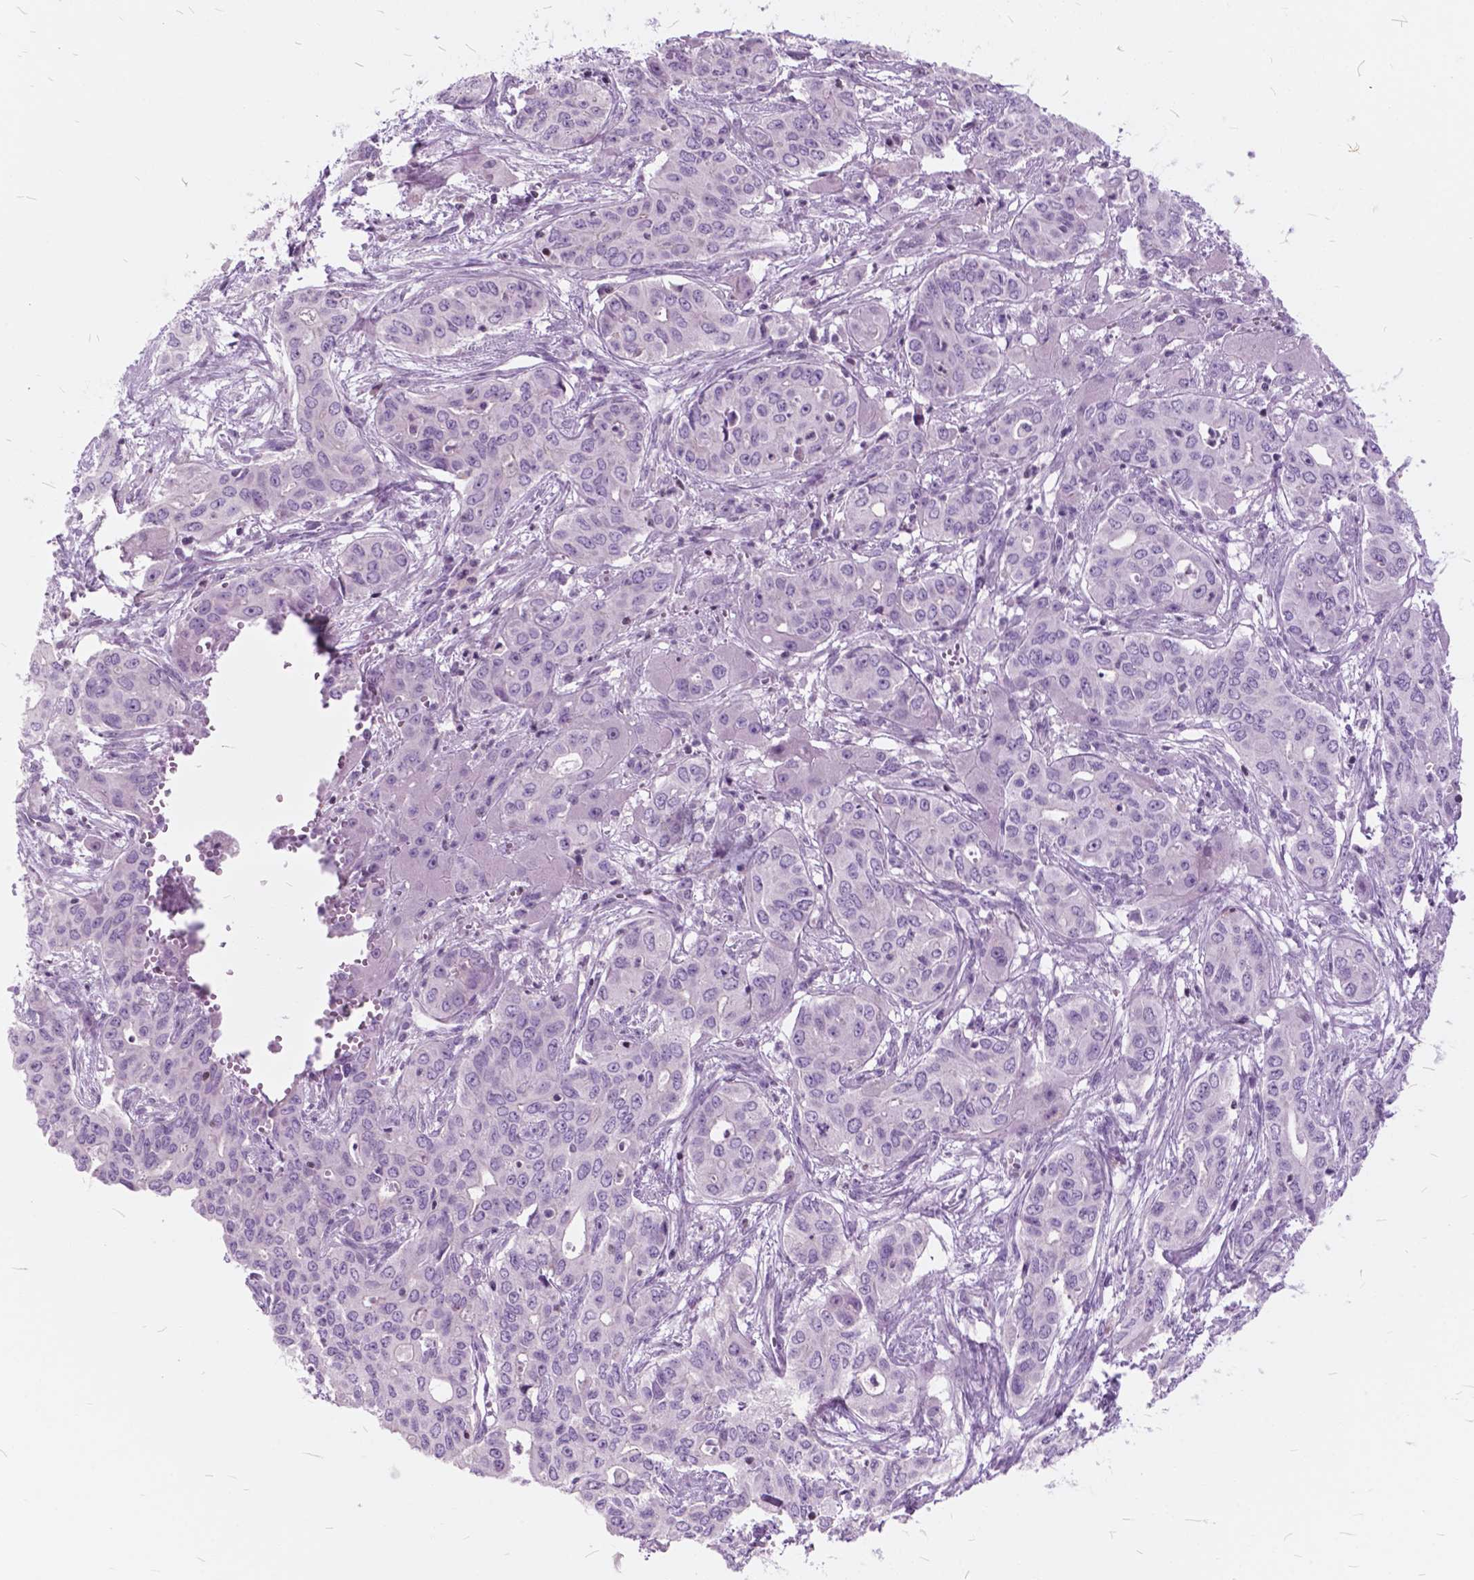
{"staining": {"intensity": "negative", "quantity": "none", "location": "none"}, "tissue": "liver cancer", "cell_type": "Tumor cells", "image_type": "cancer", "snomed": [{"axis": "morphology", "description": "Cholangiocarcinoma"}, {"axis": "topography", "description": "Liver"}], "caption": "Immunohistochemical staining of human liver cancer reveals no significant positivity in tumor cells.", "gene": "SP140", "patient": {"sex": "female", "age": 65}}